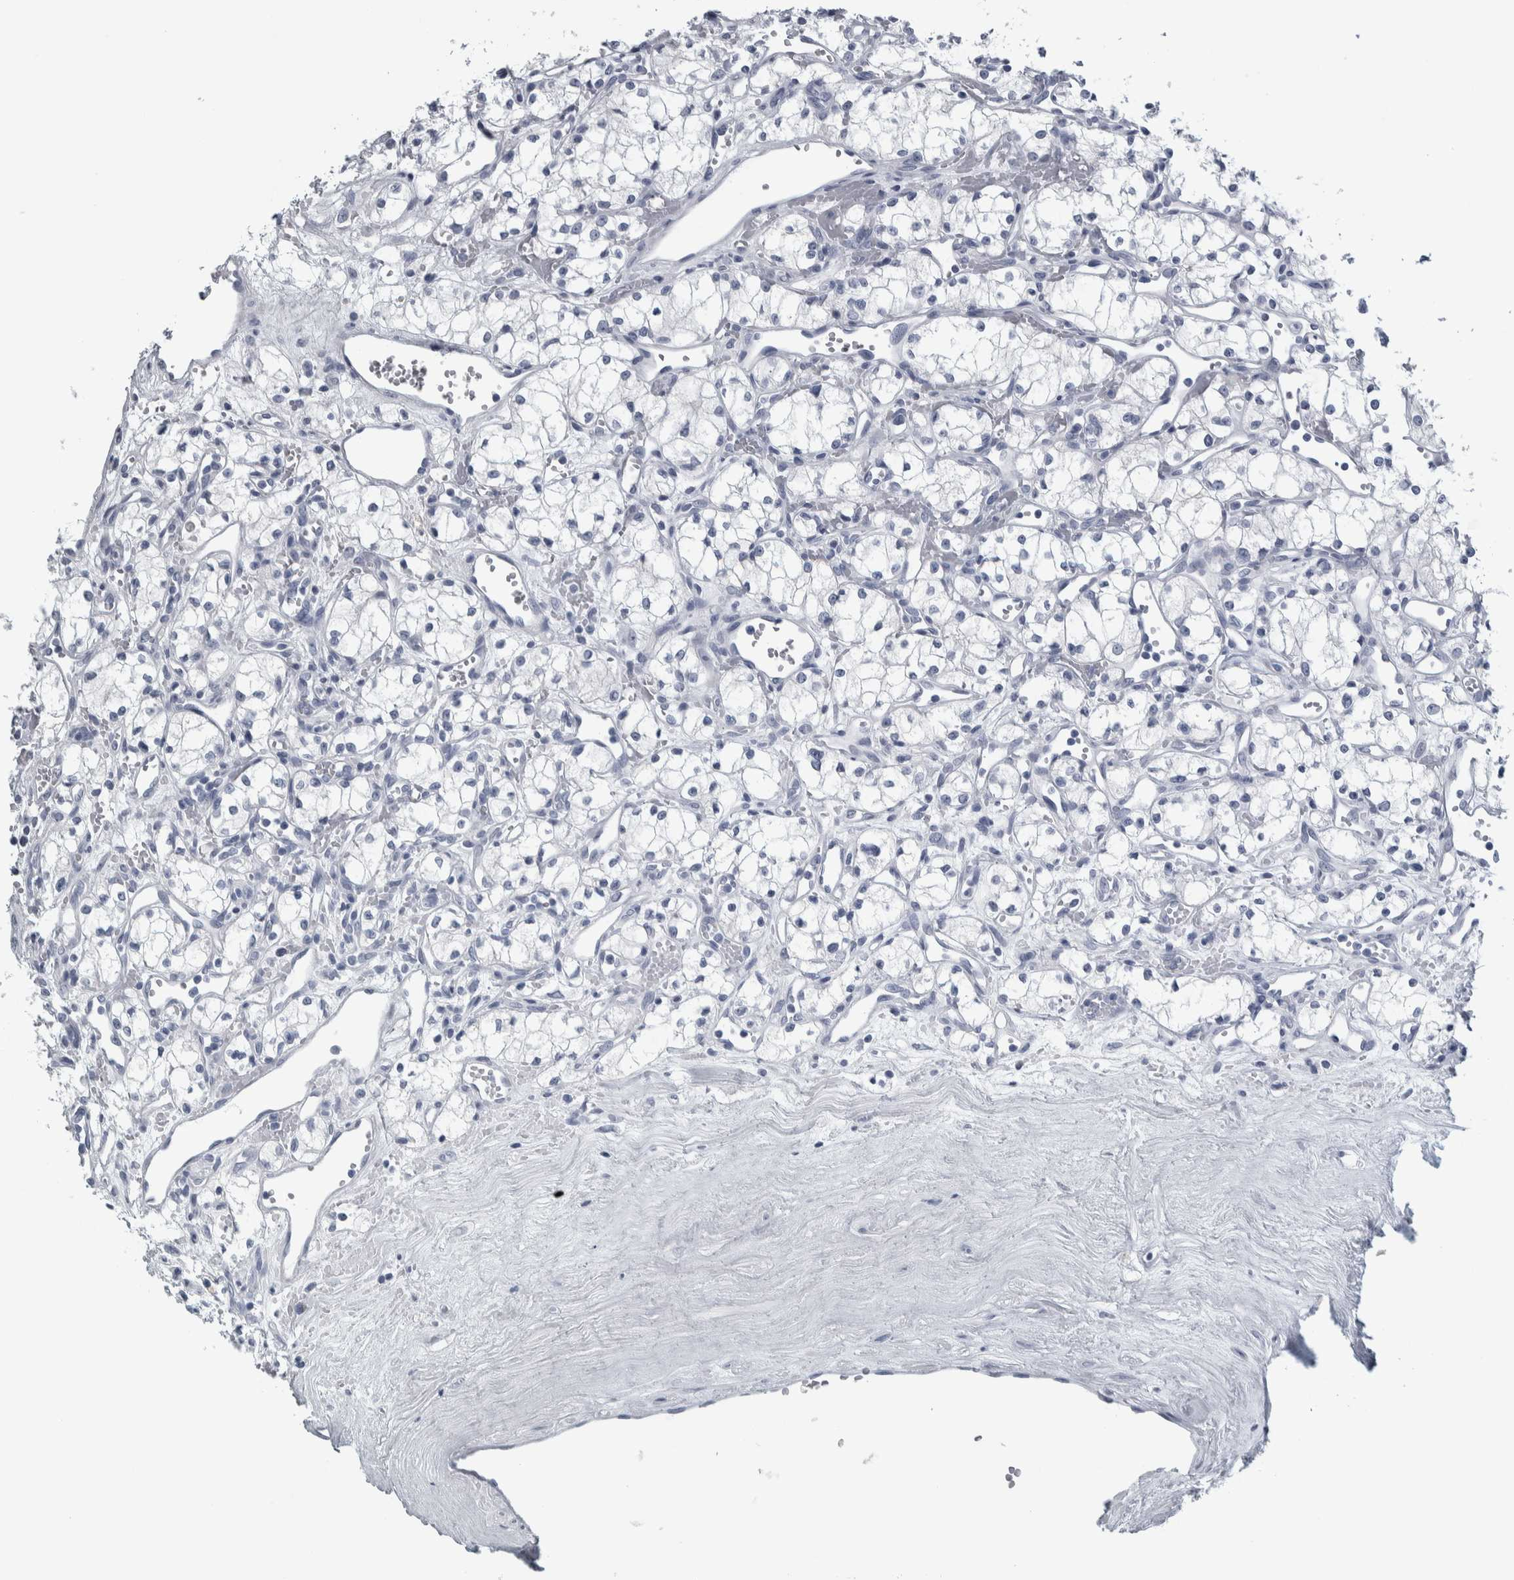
{"staining": {"intensity": "negative", "quantity": "none", "location": "none"}, "tissue": "renal cancer", "cell_type": "Tumor cells", "image_type": "cancer", "snomed": [{"axis": "morphology", "description": "Adenocarcinoma, NOS"}, {"axis": "topography", "description": "Kidney"}], "caption": "IHC histopathology image of human adenocarcinoma (renal) stained for a protein (brown), which reveals no staining in tumor cells.", "gene": "CDH17", "patient": {"sex": "male", "age": 59}}